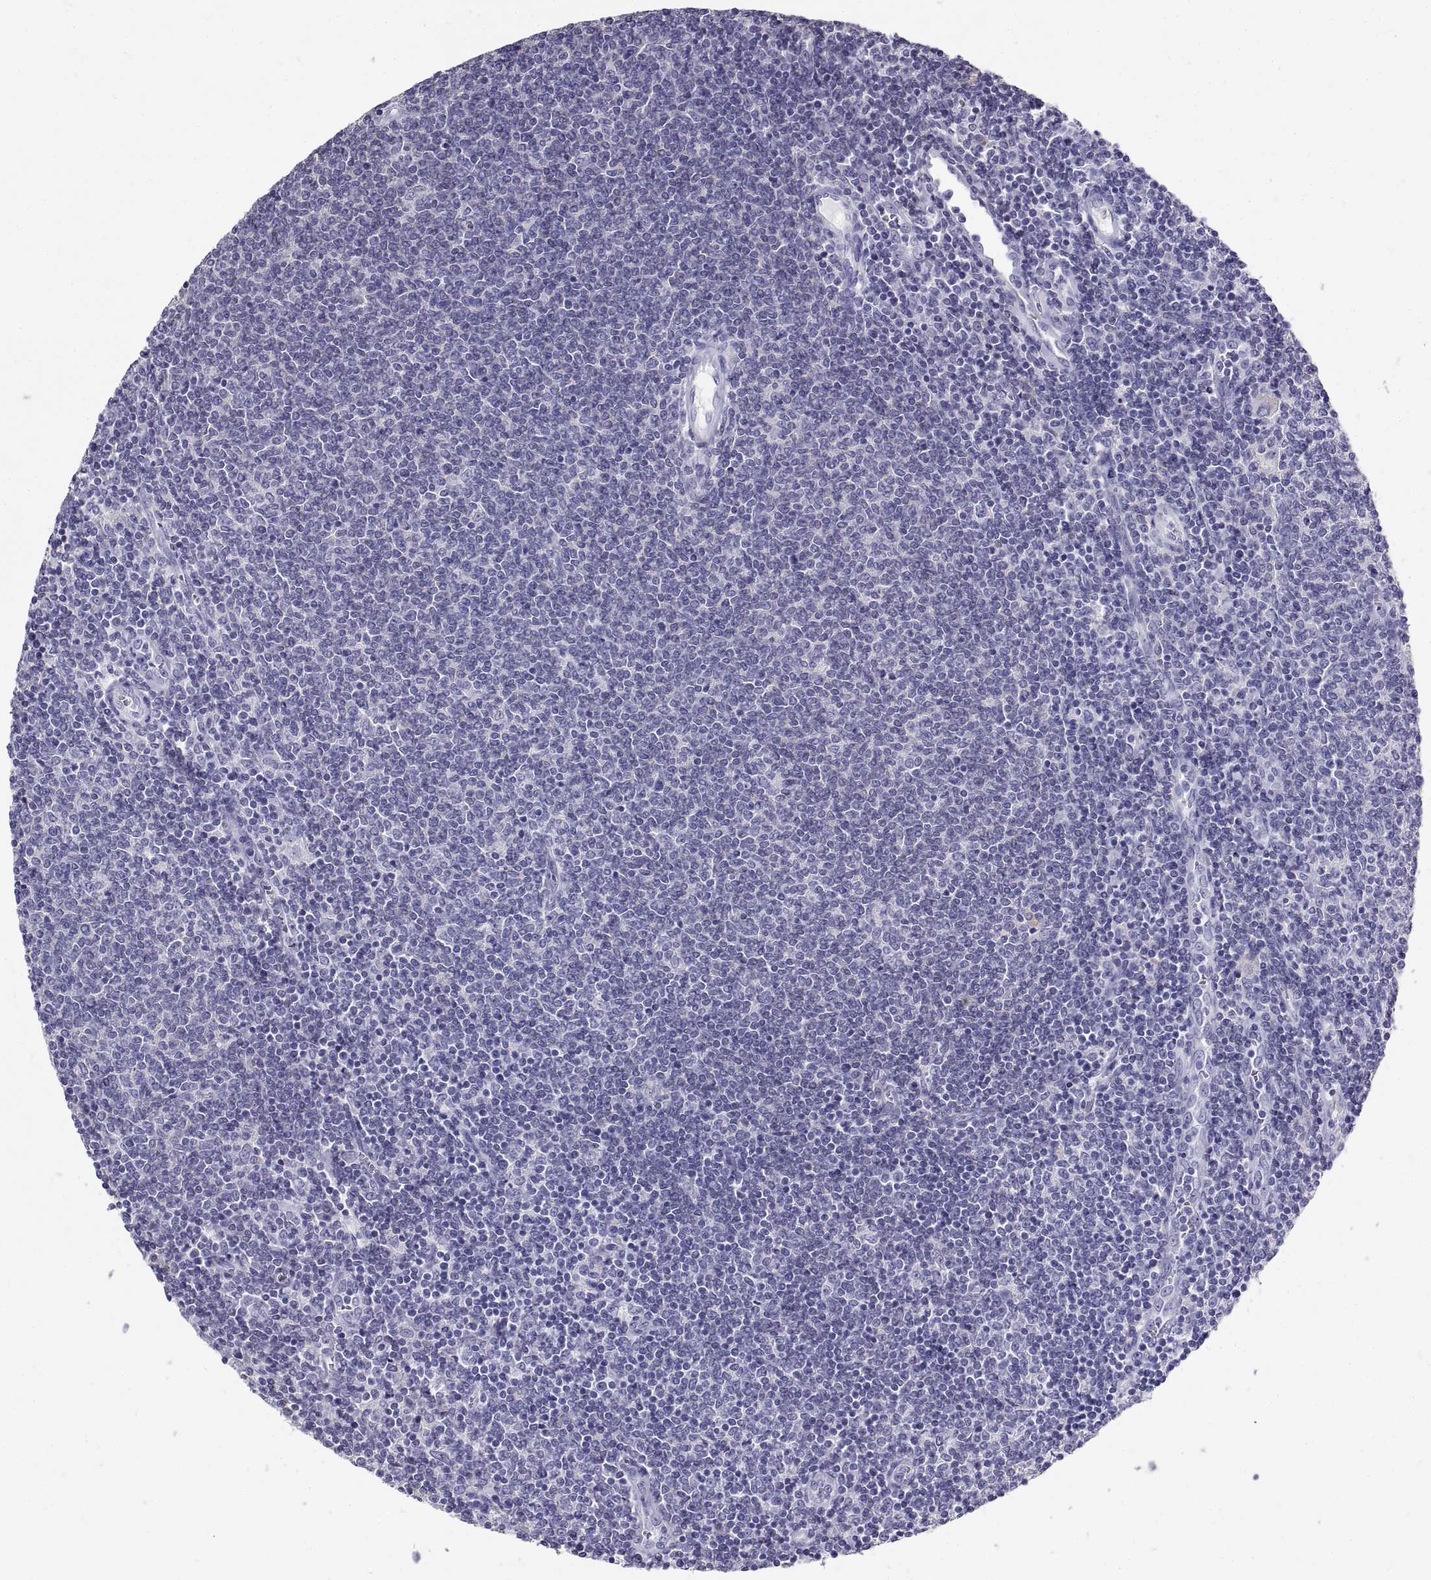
{"staining": {"intensity": "negative", "quantity": "none", "location": "none"}, "tissue": "lymphoma", "cell_type": "Tumor cells", "image_type": "cancer", "snomed": [{"axis": "morphology", "description": "Malignant lymphoma, non-Hodgkin's type, Low grade"}, {"axis": "topography", "description": "Lymph node"}], "caption": "The IHC histopathology image has no significant expression in tumor cells of malignant lymphoma, non-Hodgkin's type (low-grade) tissue. (DAB (3,3'-diaminobenzidine) immunohistochemistry (IHC) visualized using brightfield microscopy, high magnification).", "gene": "GNG12", "patient": {"sex": "male", "age": 52}}